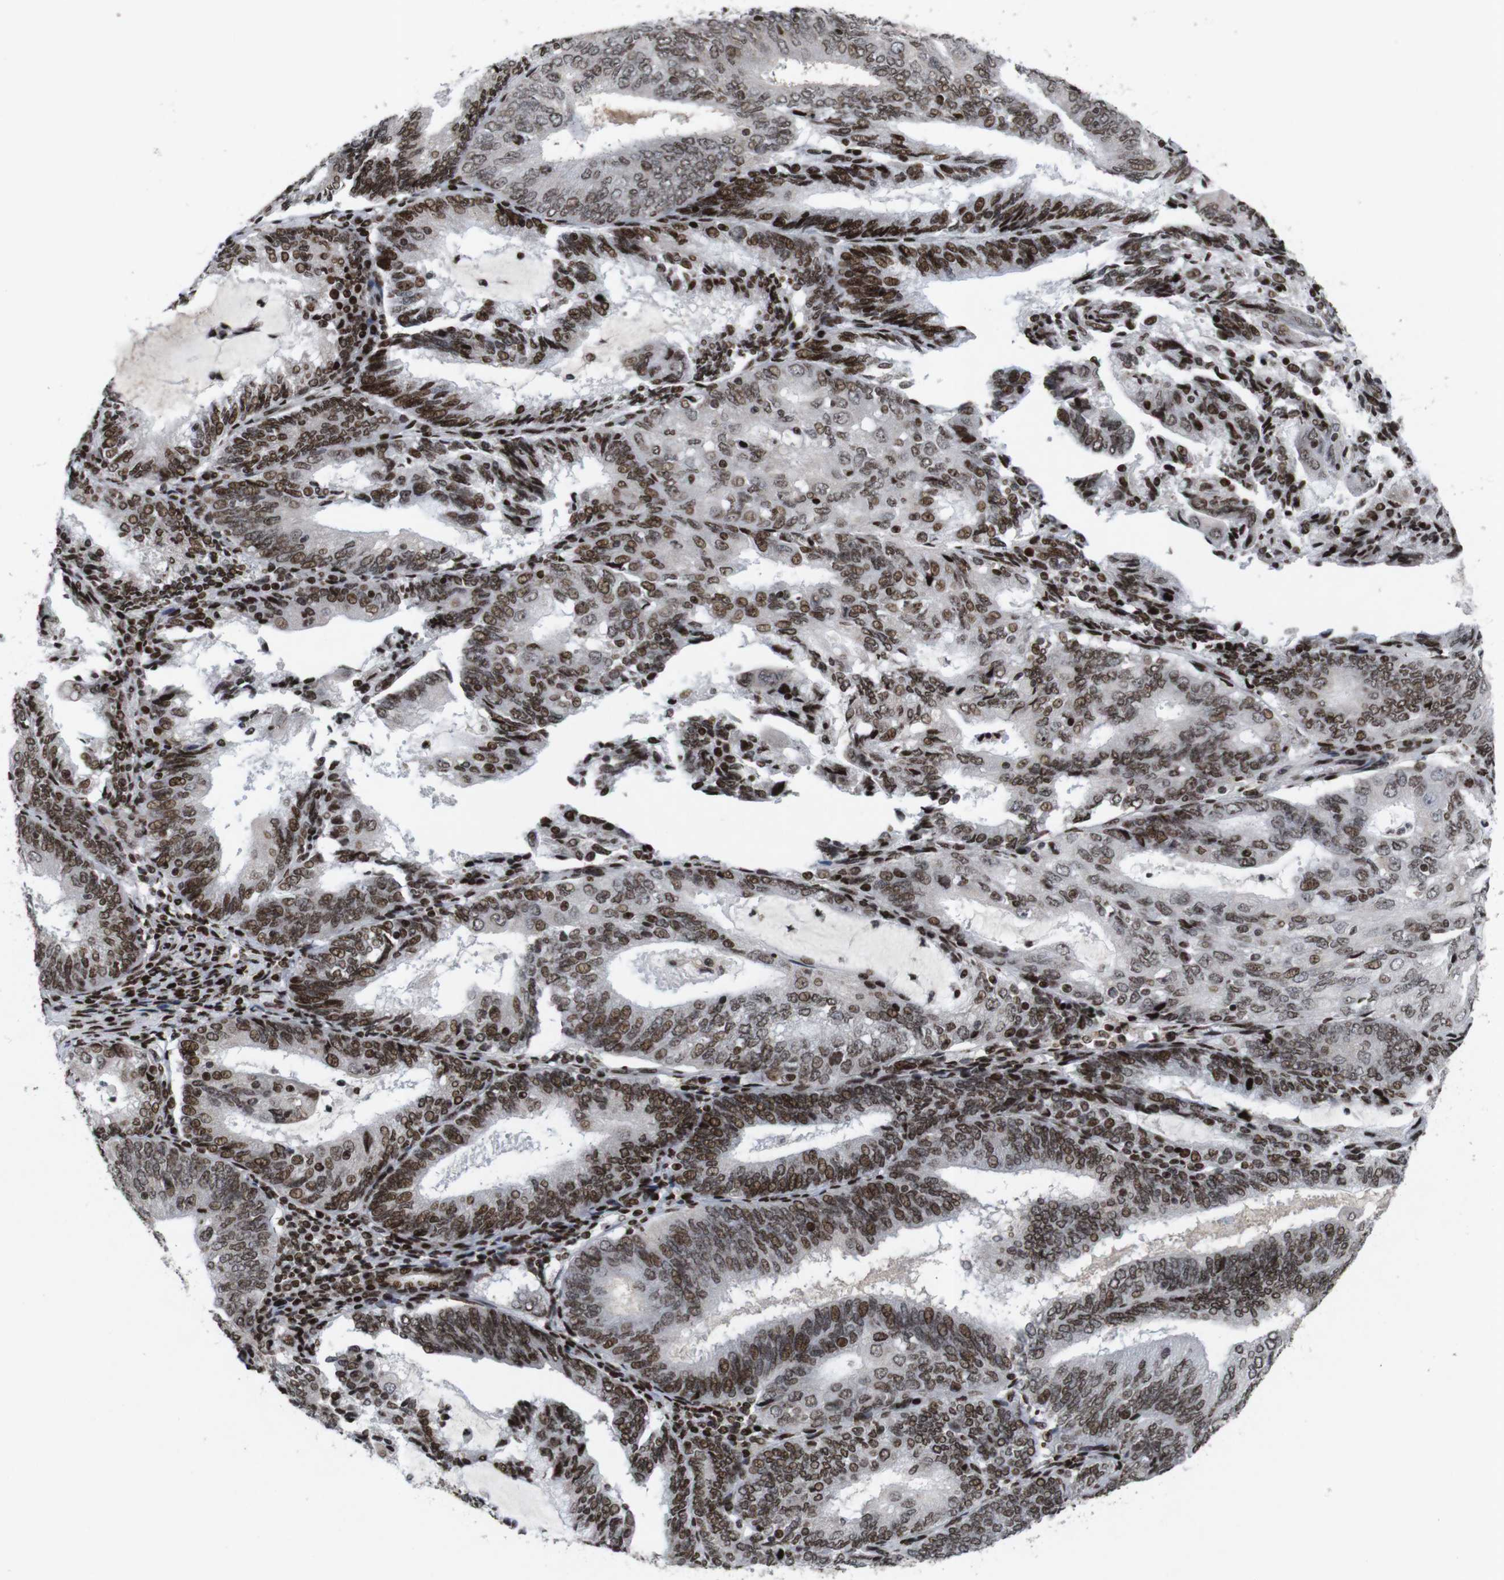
{"staining": {"intensity": "strong", "quantity": ">75%", "location": "nuclear"}, "tissue": "endometrial cancer", "cell_type": "Tumor cells", "image_type": "cancer", "snomed": [{"axis": "morphology", "description": "Adenocarcinoma, NOS"}, {"axis": "topography", "description": "Endometrium"}], "caption": "Immunohistochemical staining of adenocarcinoma (endometrial) displays strong nuclear protein expression in approximately >75% of tumor cells.", "gene": "MAGEH1", "patient": {"sex": "female", "age": 81}}